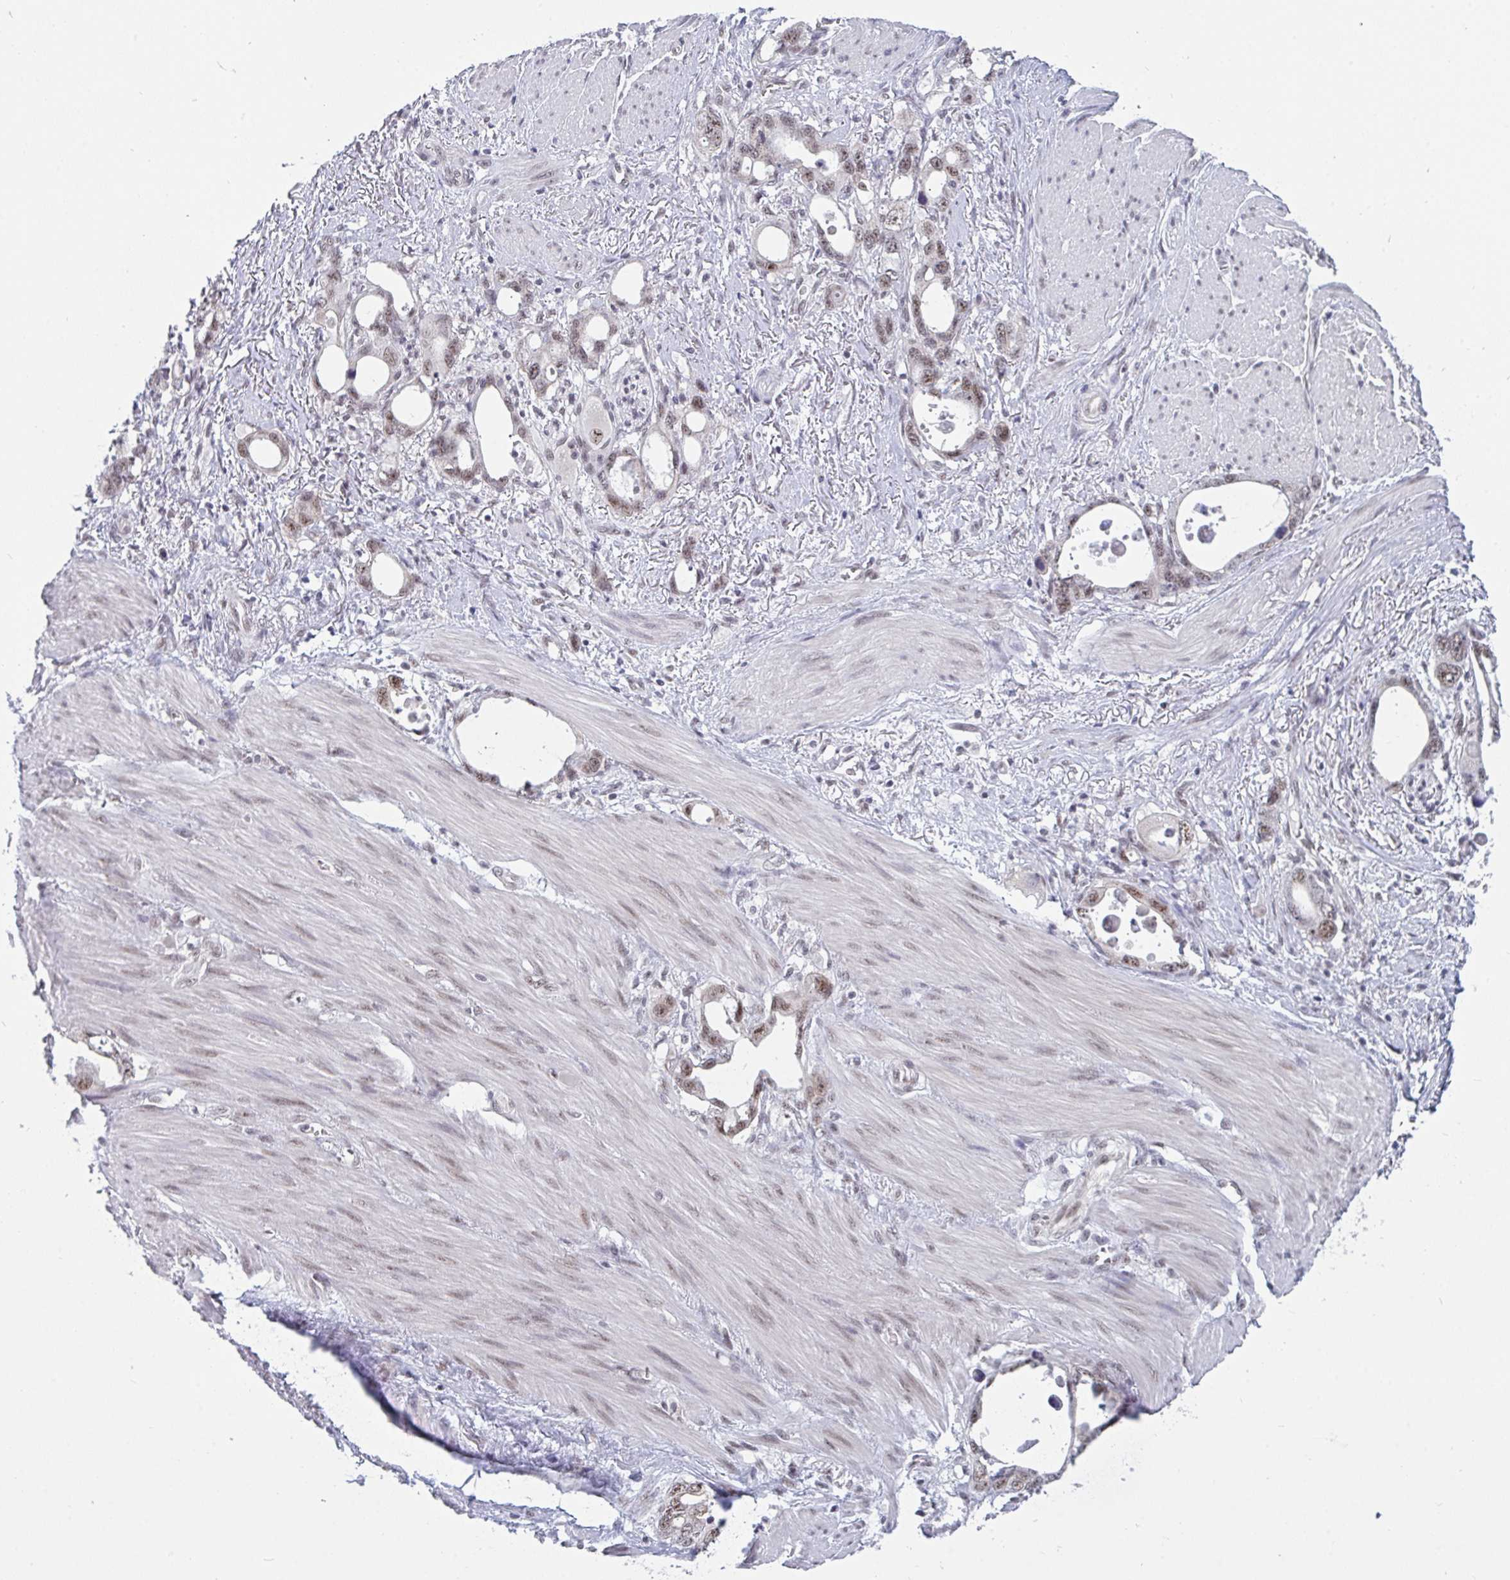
{"staining": {"intensity": "weak", "quantity": "25%-75%", "location": "cytoplasmic/membranous,nuclear"}, "tissue": "stomach cancer", "cell_type": "Tumor cells", "image_type": "cancer", "snomed": [{"axis": "morphology", "description": "Adenocarcinoma, NOS"}, {"axis": "topography", "description": "Stomach, upper"}], "caption": "This image exhibits stomach adenocarcinoma stained with immunohistochemistry to label a protein in brown. The cytoplasmic/membranous and nuclear of tumor cells show weak positivity for the protein. Nuclei are counter-stained blue.", "gene": "PRR14", "patient": {"sex": "male", "age": 74}}